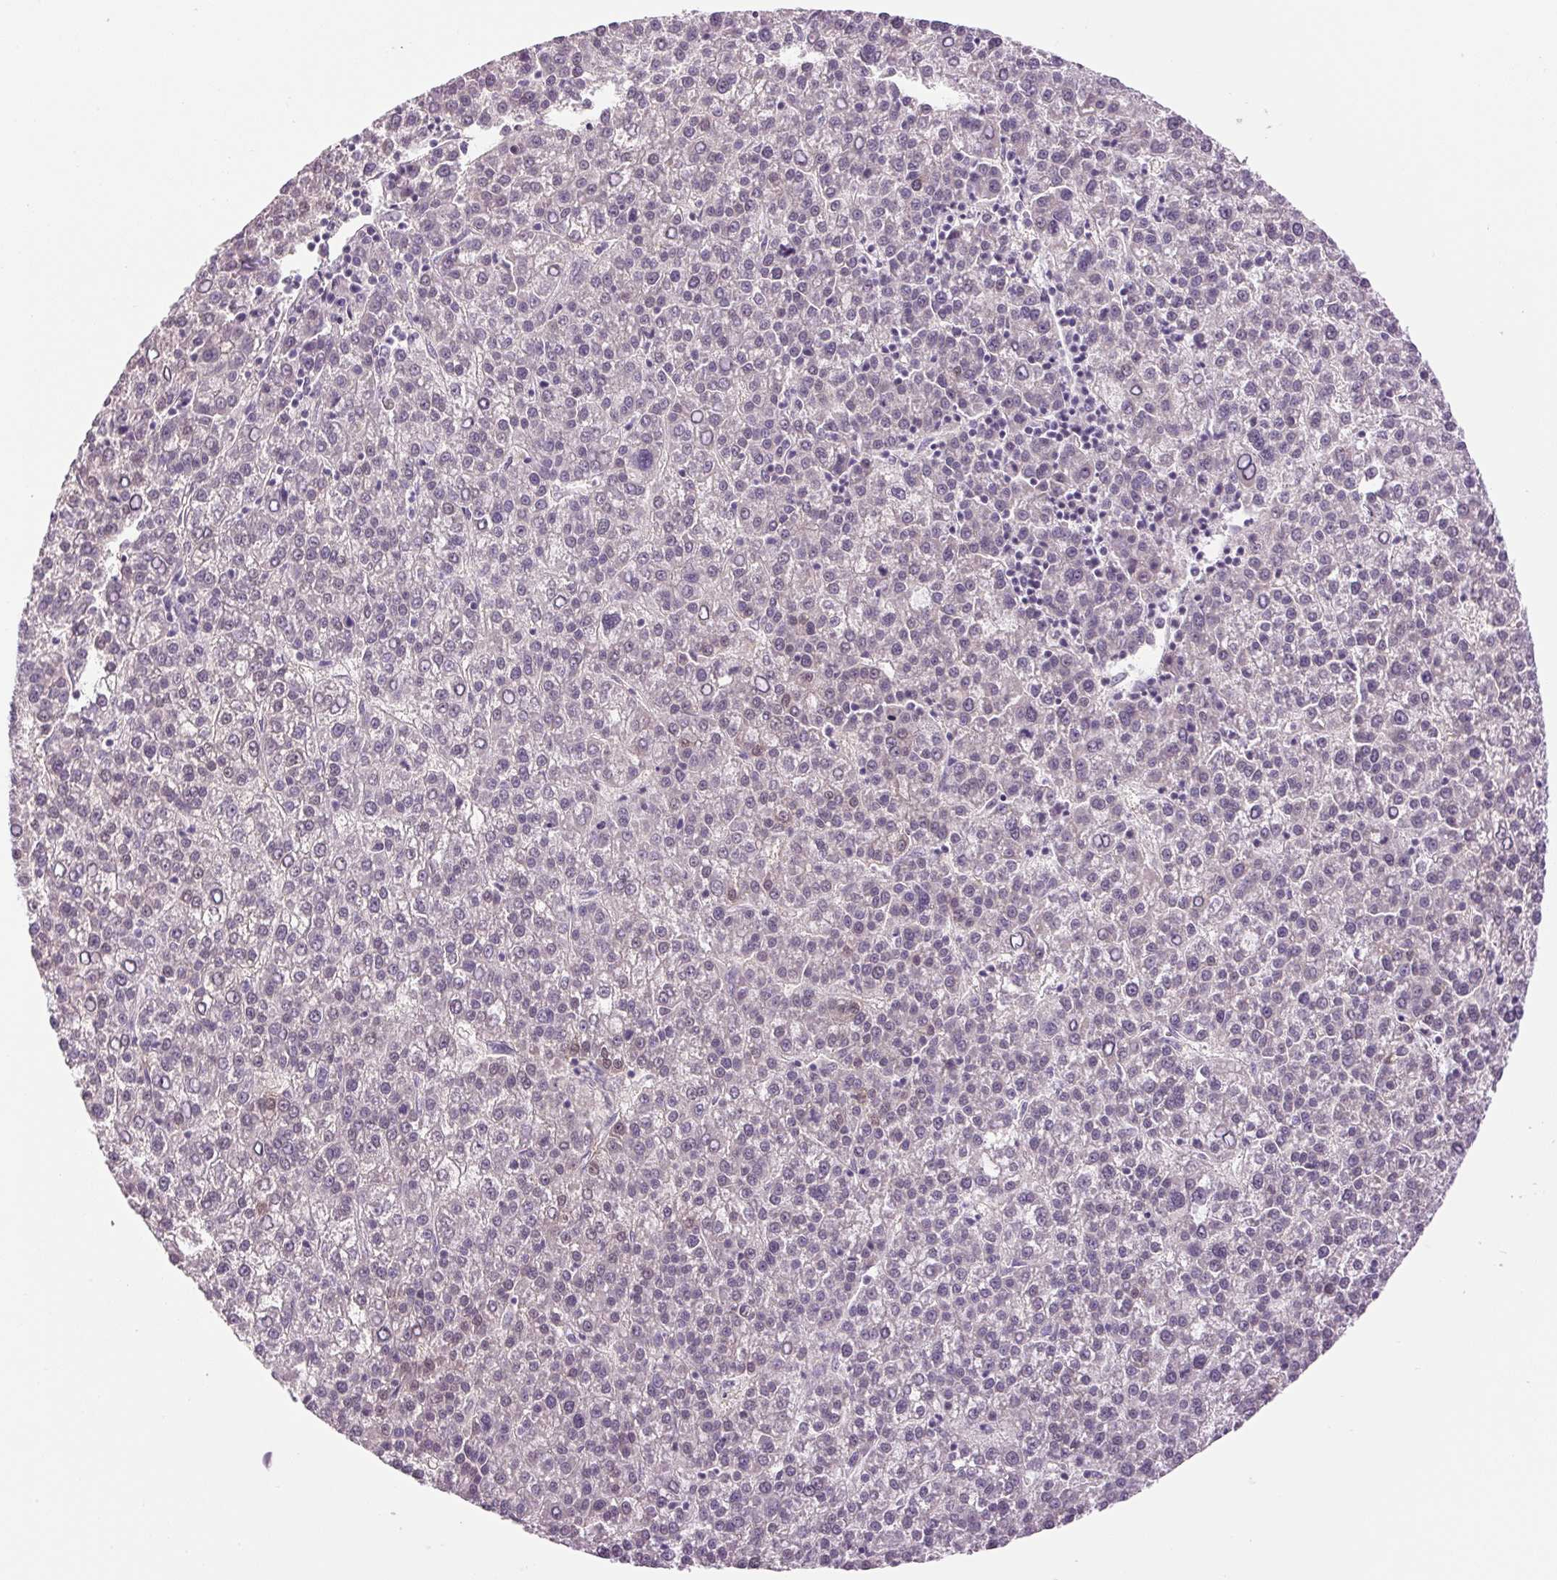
{"staining": {"intensity": "negative", "quantity": "none", "location": "none"}, "tissue": "liver cancer", "cell_type": "Tumor cells", "image_type": "cancer", "snomed": [{"axis": "morphology", "description": "Carcinoma, Hepatocellular, NOS"}, {"axis": "topography", "description": "Liver"}], "caption": "The histopathology image shows no staining of tumor cells in liver cancer (hepatocellular carcinoma).", "gene": "PPP1R1A", "patient": {"sex": "female", "age": 58}}